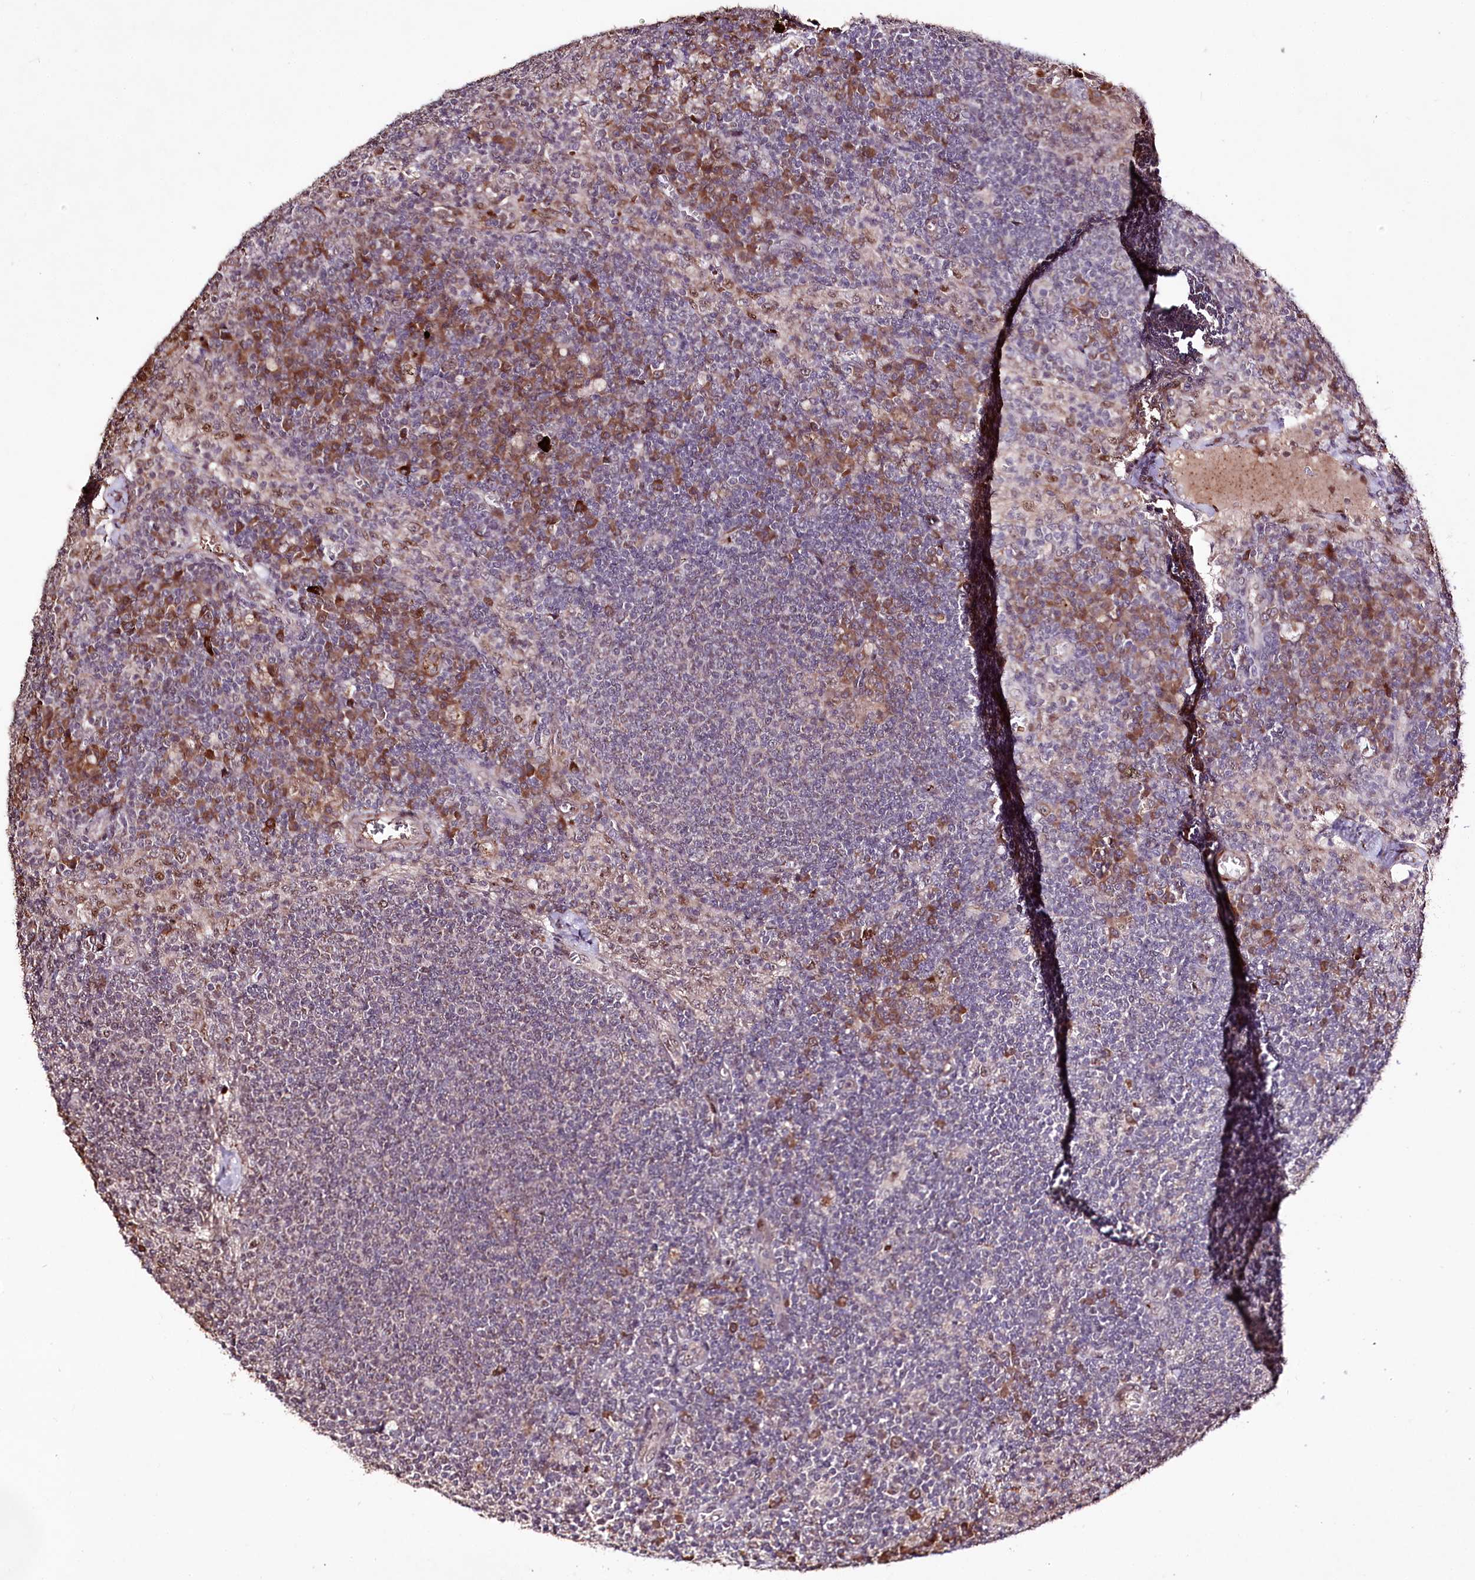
{"staining": {"intensity": "moderate", "quantity": "<25%", "location": "cytoplasmic/membranous"}, "tissue": "lymph node", "cell_type": "Non-germinal center cells", "image_type": "normal", "snomed": [{"axis": "morphology", "description": "Normal tissue, NOS"}, {"axis": "topography", "description": "Lymph node"}], "caption": "Protein staining of normal lymph node reveals moderate cytoplasmic/membranous expression in approximately <25% of non-germinal center cells.", "gene": "DMP1", "patient": {"sex": "female", "age": 70}}